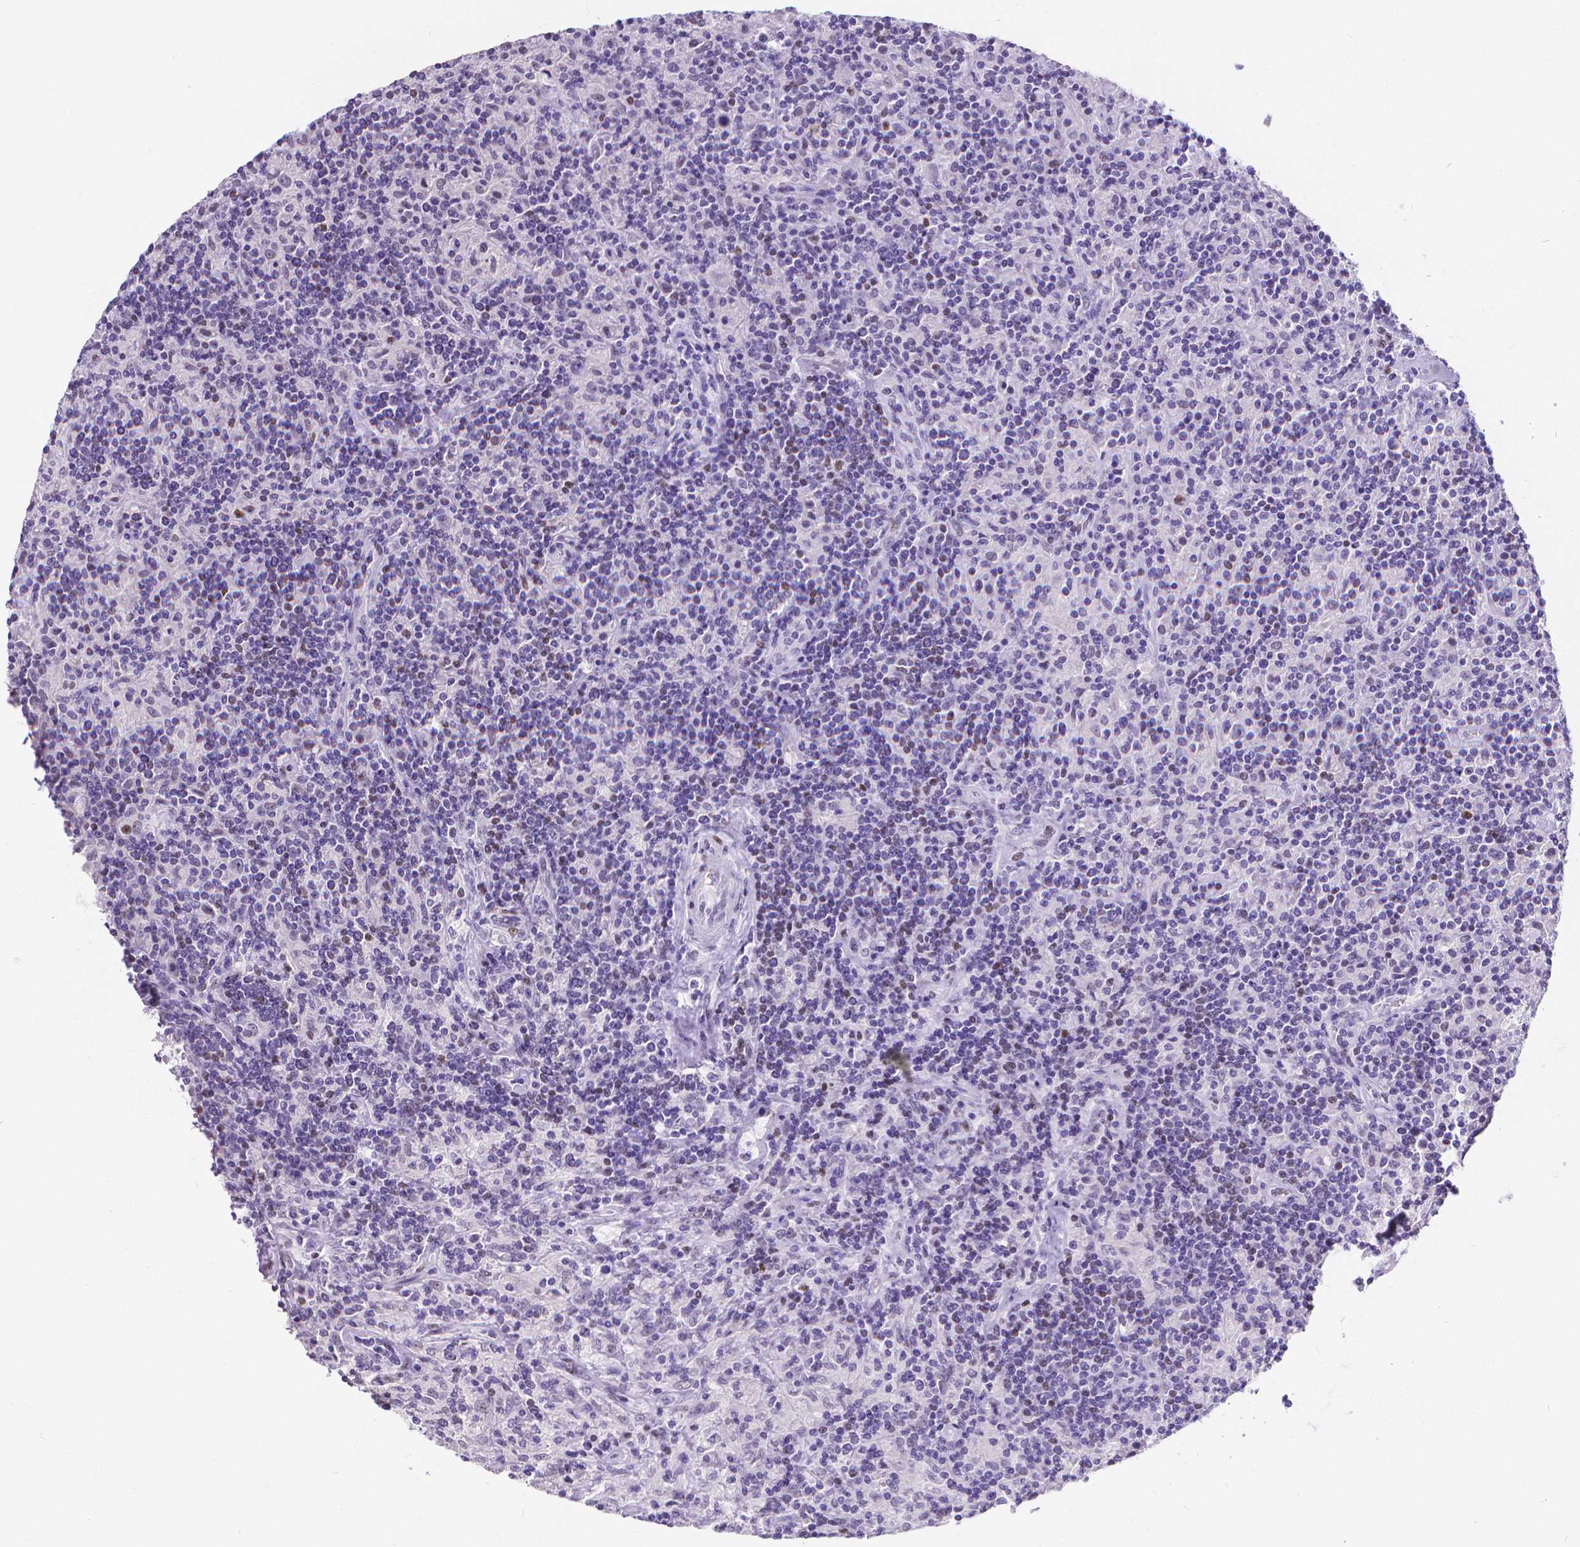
{"staining": {"intensity": "negative", "quantity": "none", "location": "none"}, "tissue": "lymphoma", "cell_type": "Tumor cells", "image_type": "cancer", "snomed": [{"axis": "morphology", "description": "Hodgkin's disease, NOS"}, {"axis": "topography", "description": "Lymph node"}], "caption": "This is a histopathology image of immunohistochemistry (IHC) staining of Hodgkin's disease, which shows no positivity in tumor cells.", "gene": "MEF2C", "patient": {"sex": "male", "age": 70}}